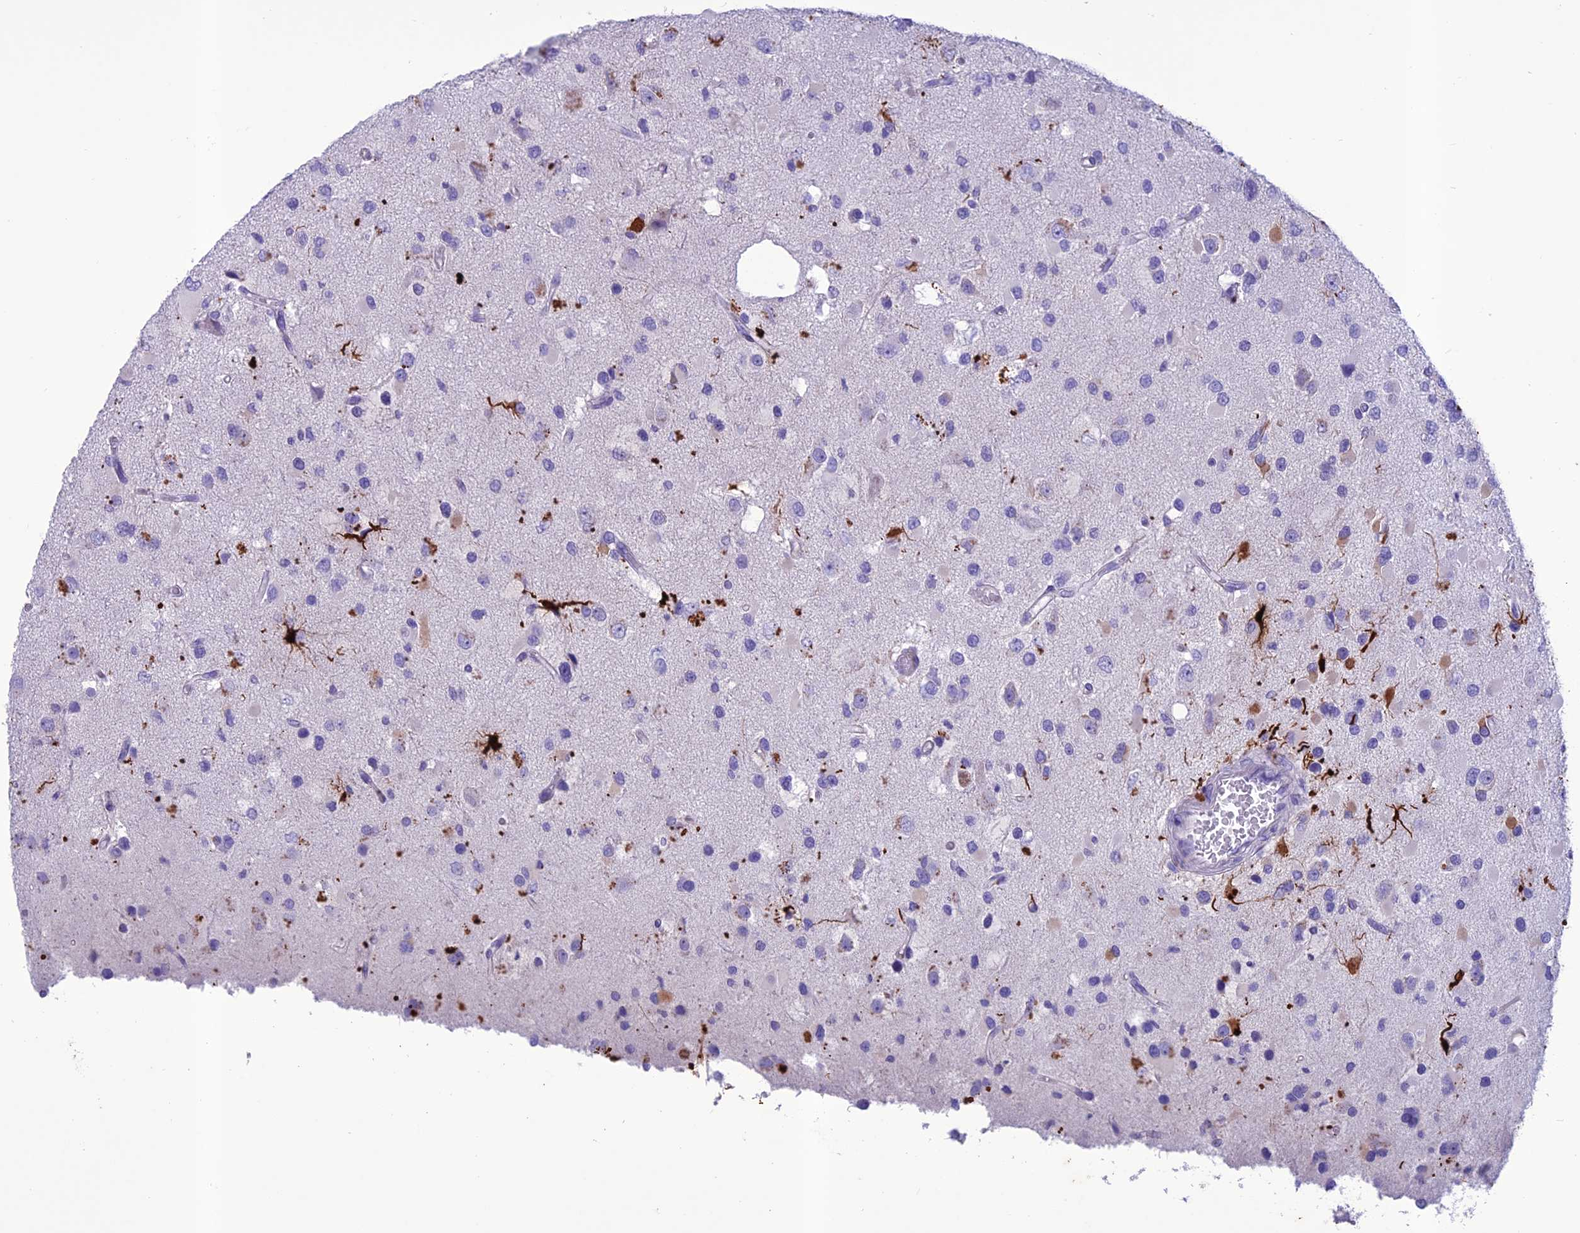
{"staining": {"intensity": "negative", "quantity": "none", "location": "none"}, "tissue": "glioma", "cell_type": "Tumor cells", "image_type": "cancer", "snomed": [{"axis": "morphology", "description": "Glioma, malignant, High grade"}, {"axis": "topography", "description": "Brain"}], "caption": "Tumor cells are negative for protein expression in human glioma.", "gene": "IFT172", "patient": {"sex": "male", "age": 53}}